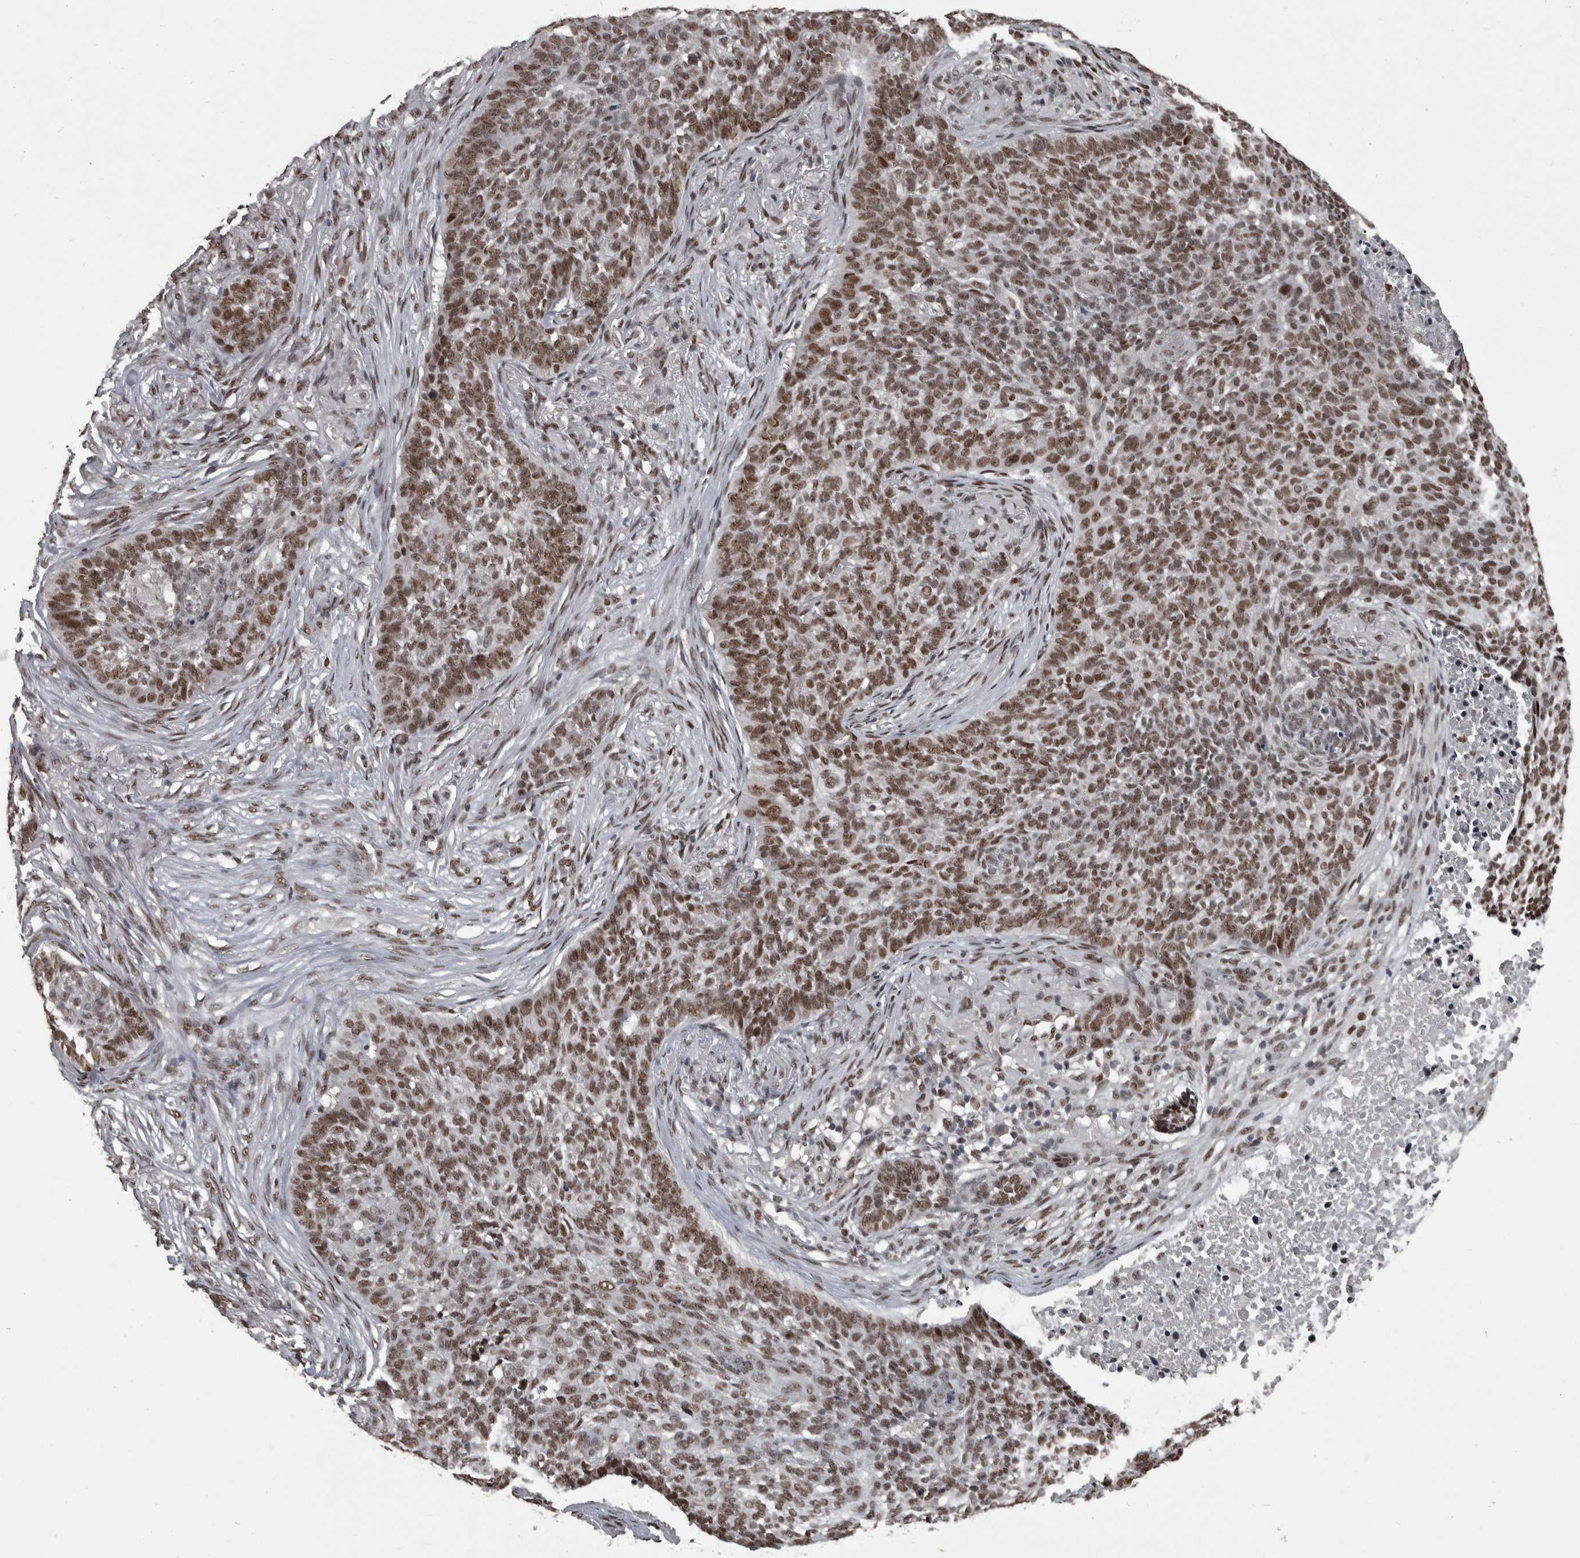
{"staining": {"intensity": "moderate", "quantity": ">75%", "location": "nuclear"}, "tissue": "skin cancer", "cell_type": "Tumor cells", "image_type": "cancer", "snomed": [{"axis": "morphology", "description": "Basal cell carcinoma"}, {"axis": "topography", "description": "Skin"}], "caption": "Protein expression analysis of skin cancer displays moderate nuclear positivity in about >75% of tumor cells.", "gene": "CHD1L", "patient": {"sex": "male", "age": 85}}